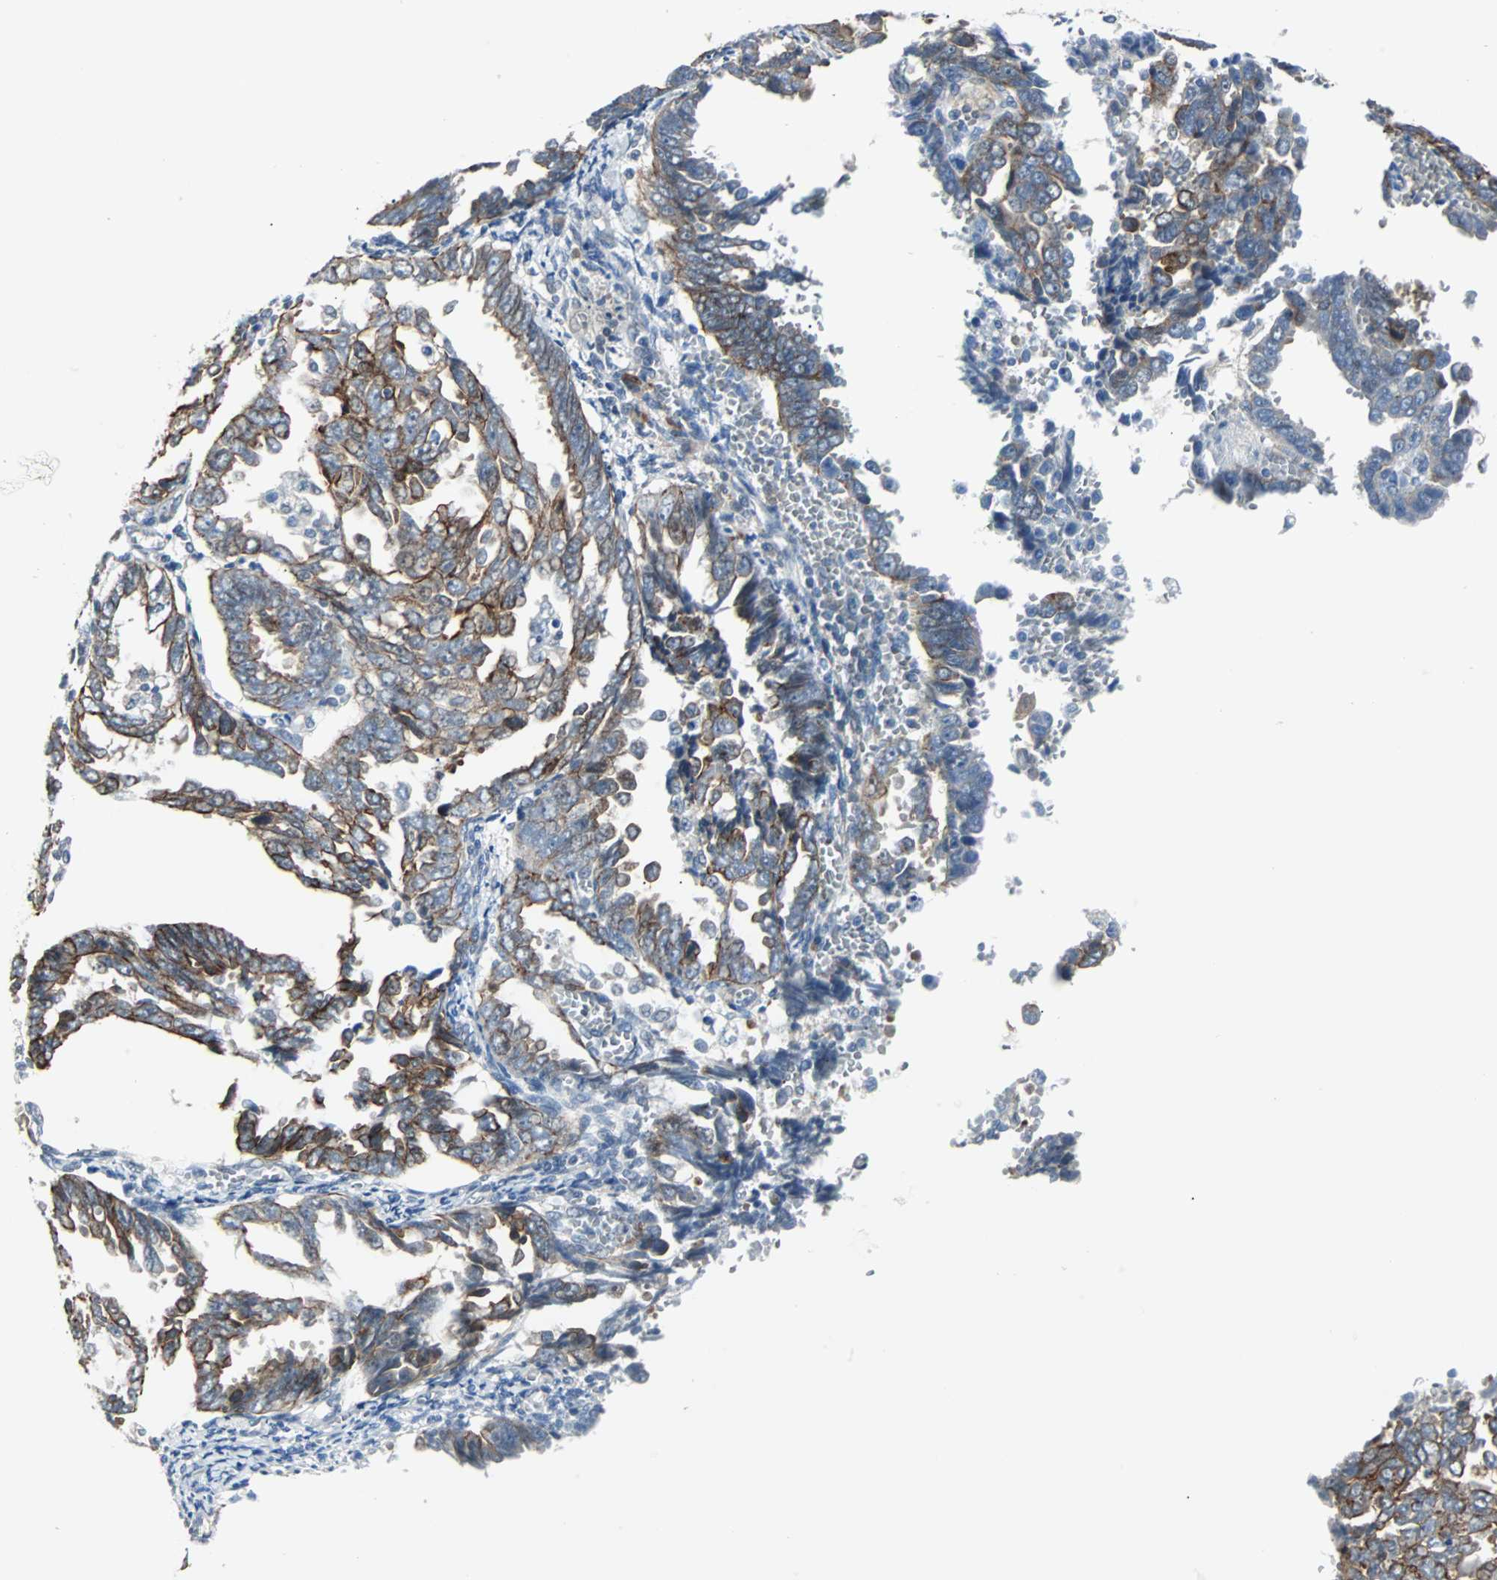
{"staining": {"intensity": "moderate", "quantity": "25%-75%", "location": "cytoplasmic/membranous"}, "tissue": "endometrial cancer", "cell_type": "Tumor cells", "image_type": "cancer", "snomed": [{"axis": "morphology", "description": "Adenocarcinoma, NOS"}, {"axis": "topography", "description": "Endometrium"}], "caption": "A medium amount of moderate cytoplasmic/membranous staining is identified in about 25%-75% of tumor cells in adenocarcinoma (endometrial) tissue.", "gene": "CMC2", "patient": {"sex": "female", "age": 75}}